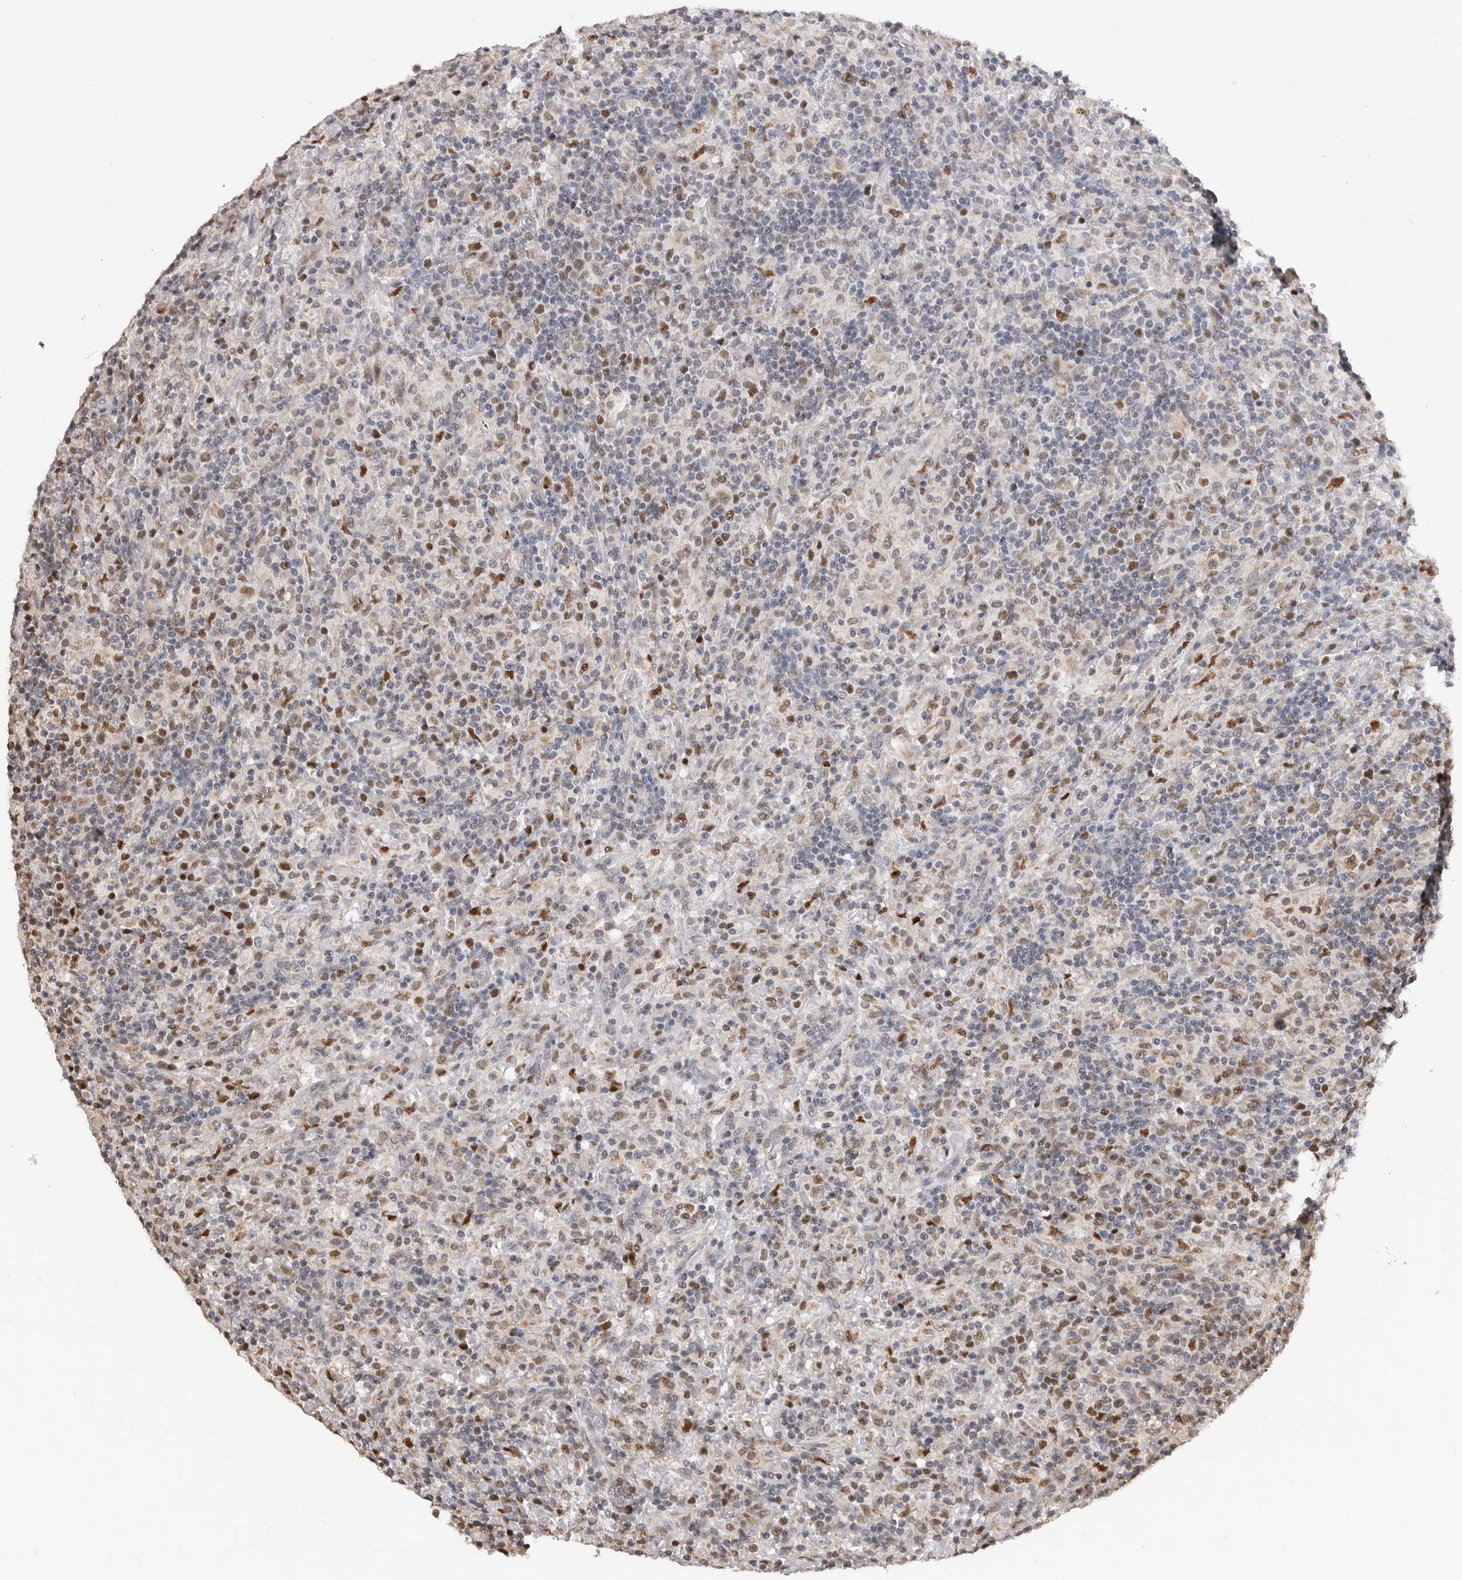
{"staining": {"intensity": "moderate", "quantity": "25%-75%", "location": "nuclear"}, "tissue": "lymphoma", "cell_type": "Tumor cells", "image_type": "cancer", "snomed": [{"axis": "morphology", "description": "Hodgkin's disease, NOS"}, {"axis": "topography", "description": "Lymph node"}], "caption": "Immunohistochemistry of Hodgkin's disease shows medium levels of moderate nuclear expression in about 25%-75% of tumor cells.", "gene": "SMARCC1", "patient": {"sex": "male", "age": 70}}